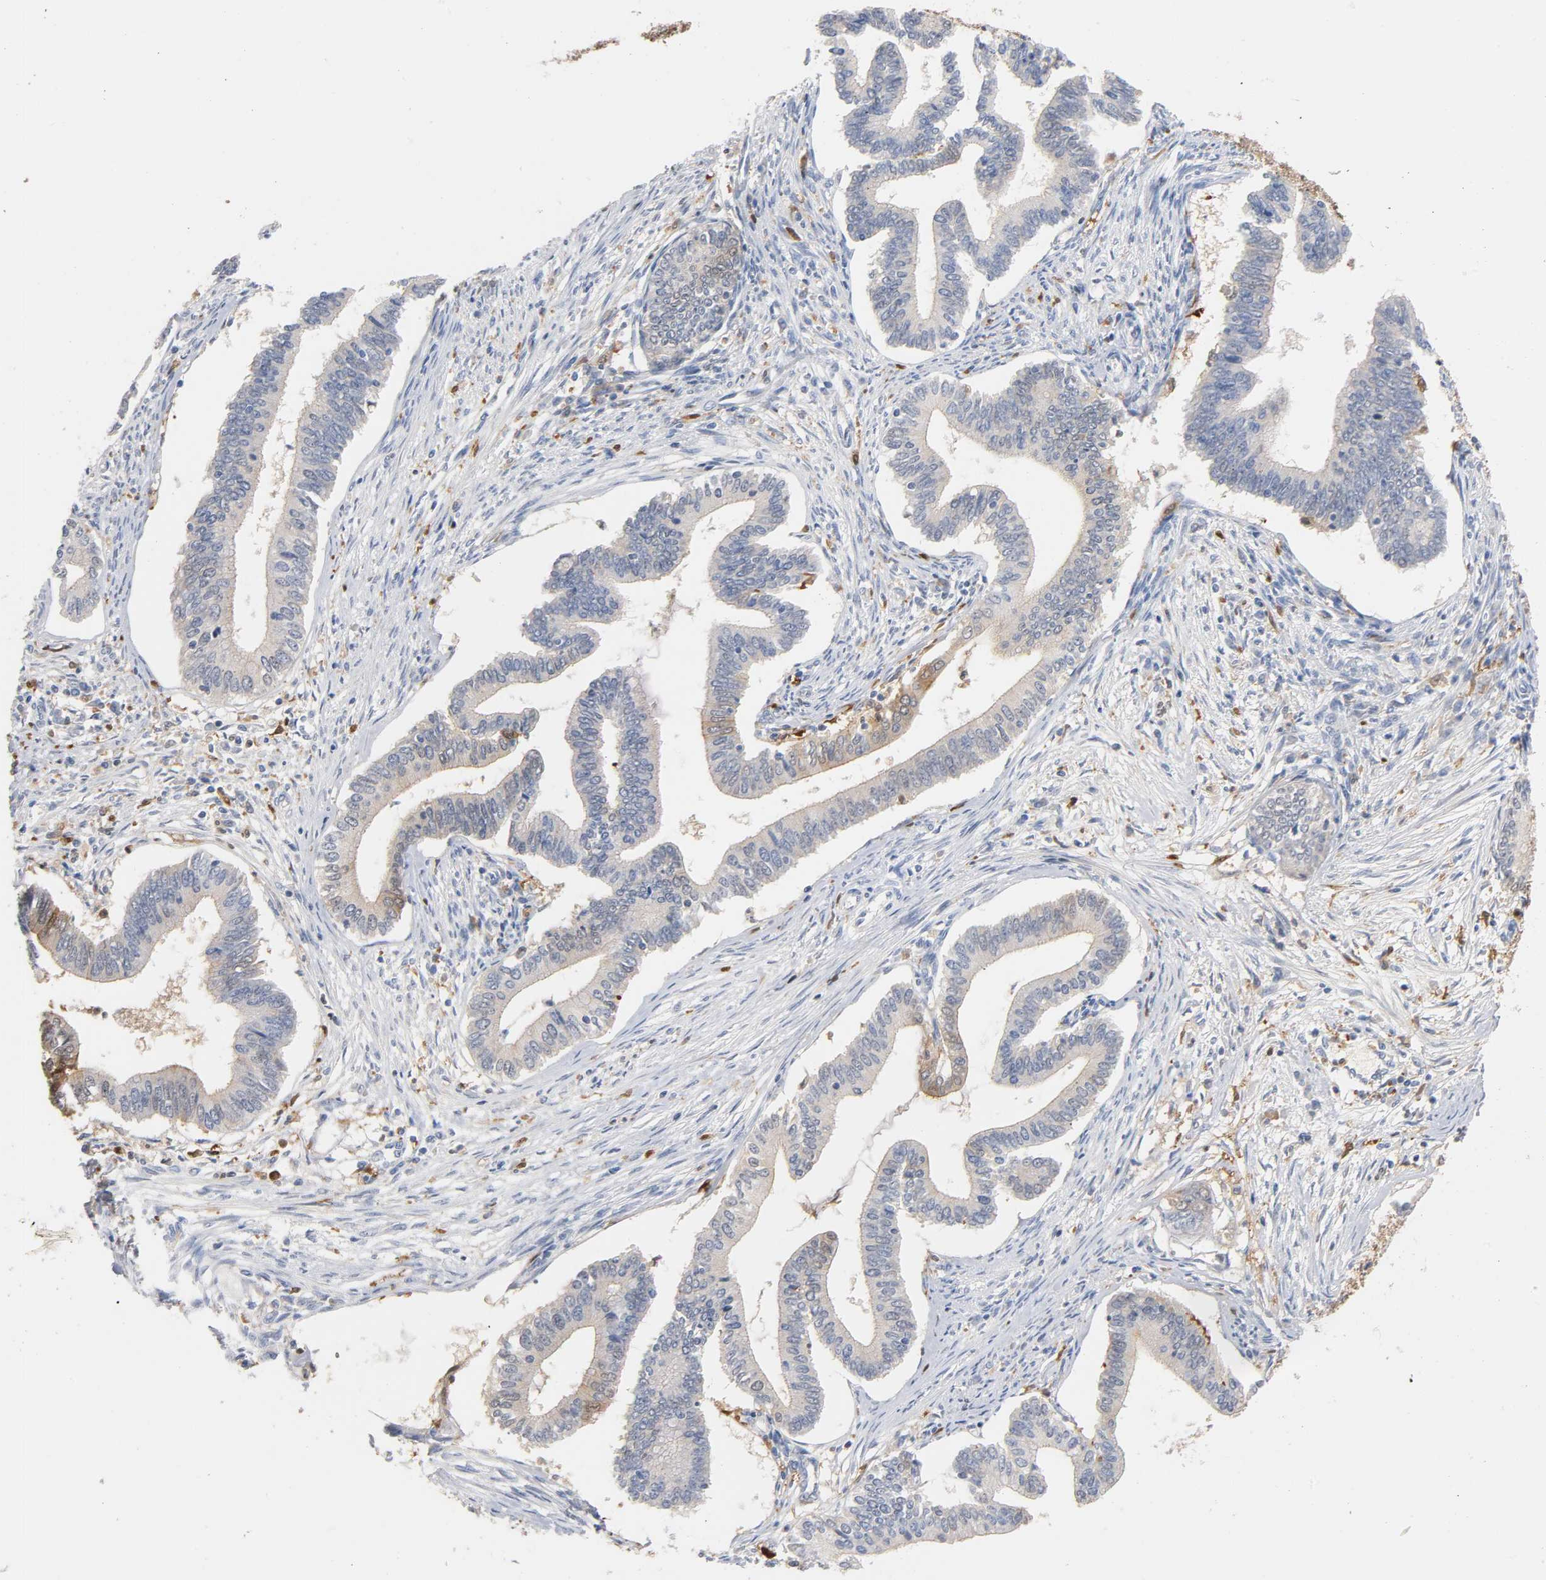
{"staining": {"intensity": "moderate", "quantity": "25%-75%", "location": "cytoplasmic/membranous,nuclear"}, "tissue": "cervical cancer", "cell_type": "Tumor cells", "image_type": "cancer", "snomed": [{"axis": "morphology", "description": "Adenocarcinoma, NOS"}, {"axis": "topography", "description": "Cervix"}], "caption": "High-power microscopy captured an immunohistochemistry (IHC) image of cervical cancer, revealing moderate cytoplasmic/membranous and nuclear expression in about 25%-75% of tumor cells. The protein is shown in brown color, while the nuclei are stained blue.", "gene": "IL18", "patient": {"sex": "female", "age": 36}}